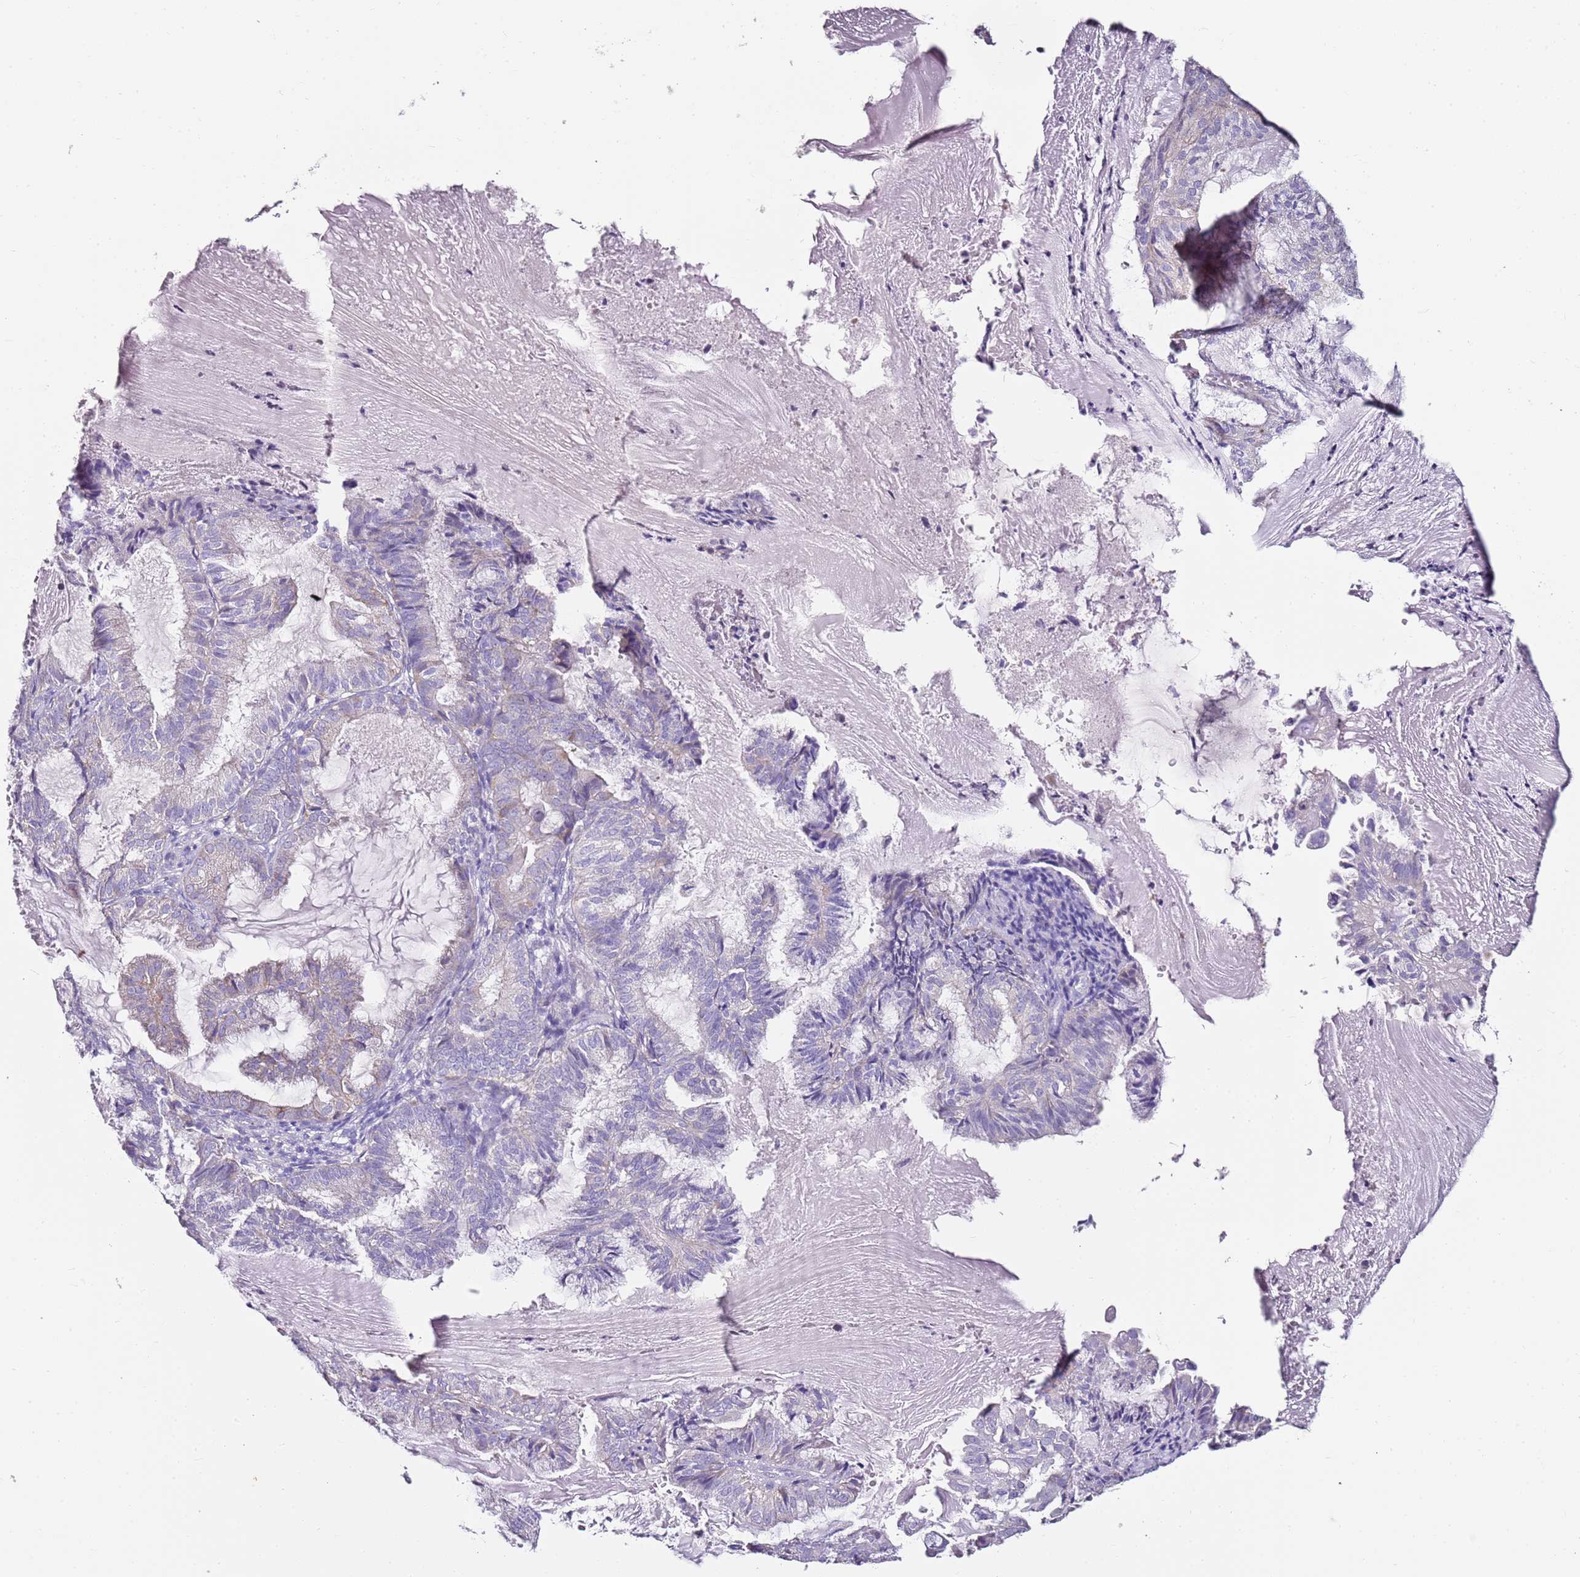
{"staining": {"intensity": "weak", "quantity": "<25%", "location": "cytoplasmic/membranous"}, "tissue": "endometrial cancer", "cell_type": "Tumor cells", "image_type": "cancer", "snomed": [{"axis": "morphology", "description": "Adenocarcinoma, NOS"}, {"axis": "topography", "description": "Endometrium"}], "caption": "IHC micrograph of adenocarcinoma (endometrial) stained for a protein (brown), which exhibits no staining in tumor cells.", "gene": "MYBPC3", "patient": {"sex": "female", "age": 86}}